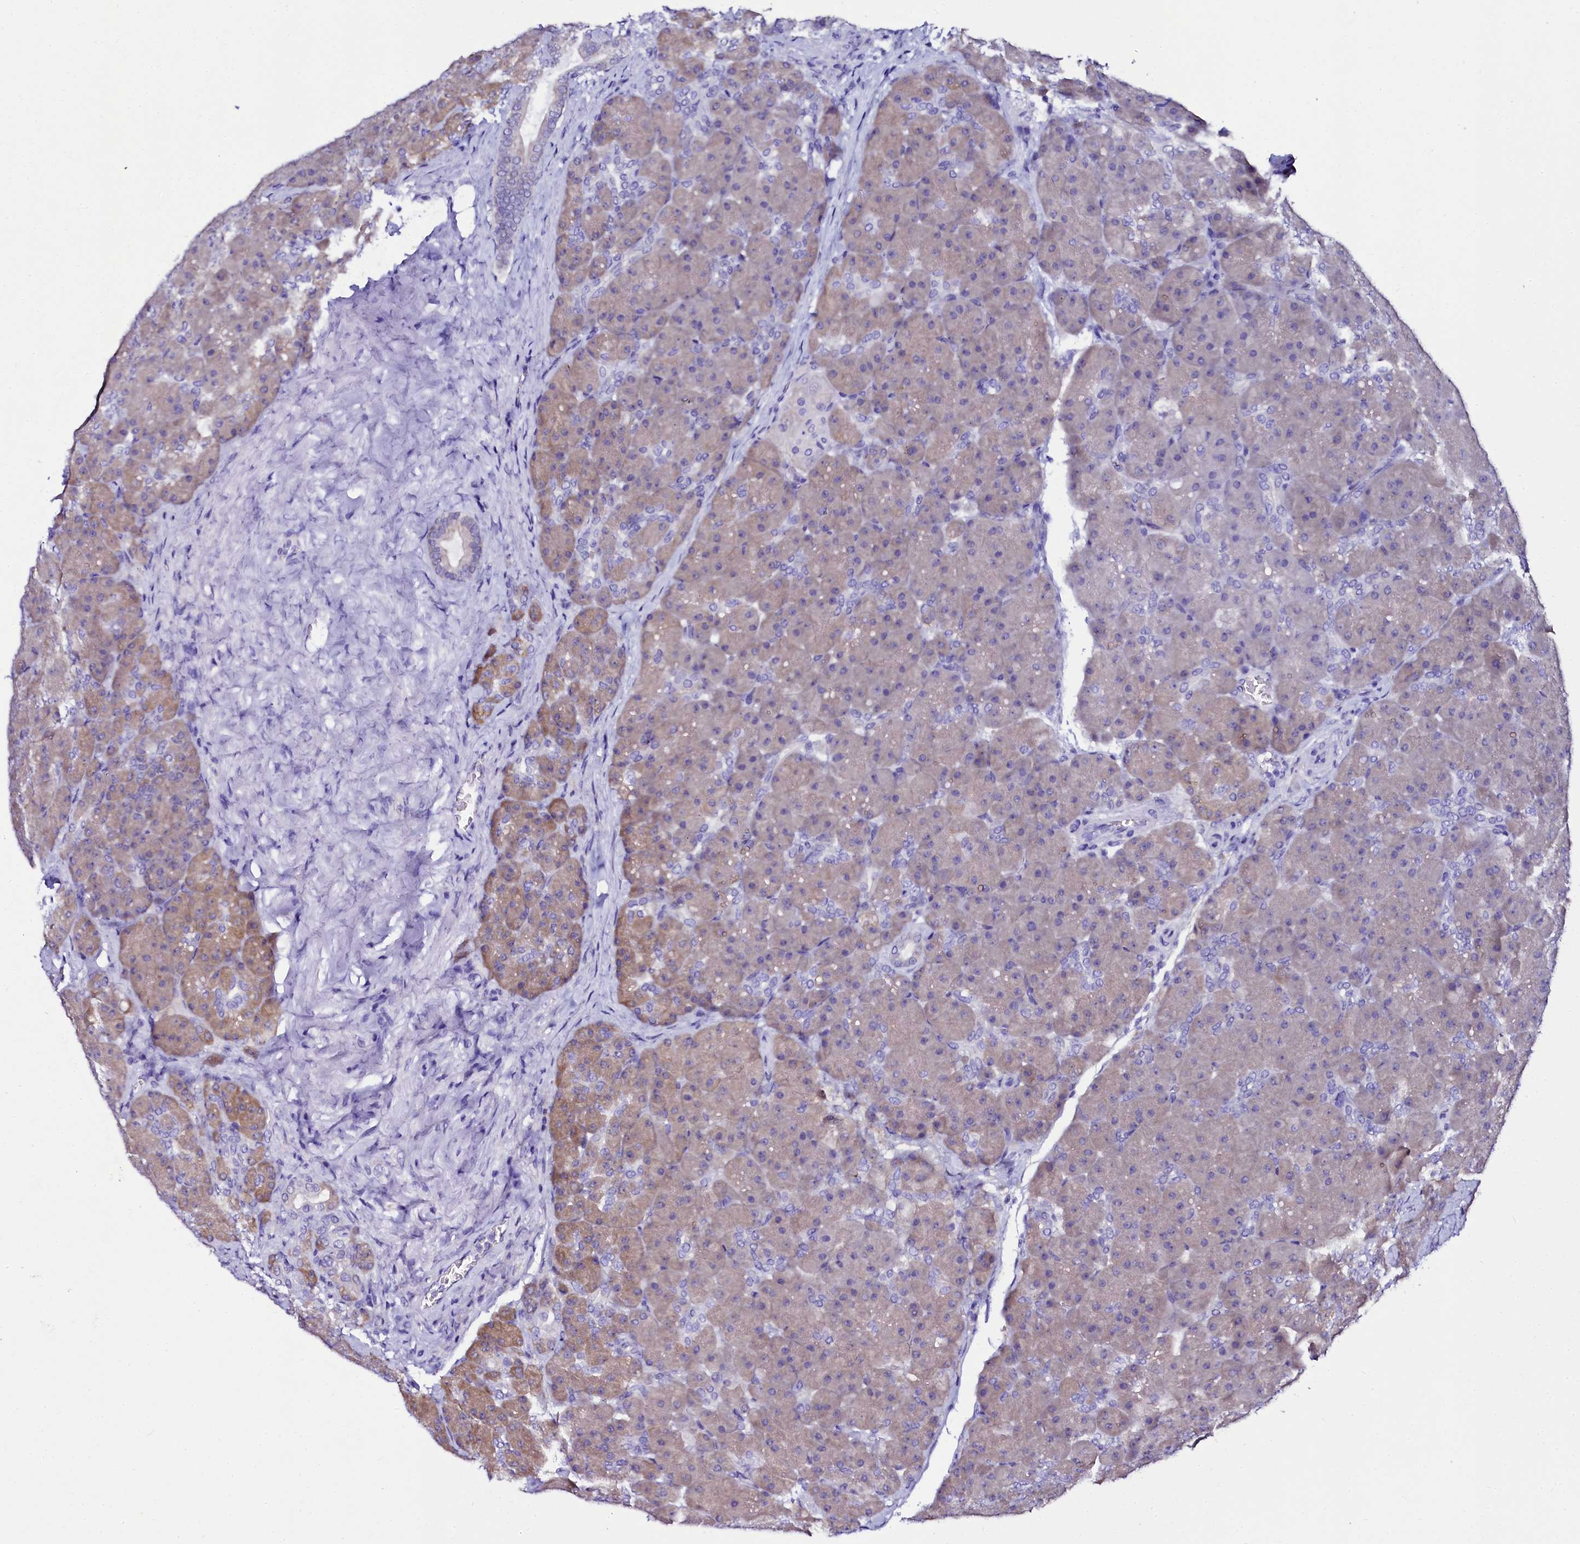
{"staining": {"intensity": "moderate", "quantity": "25%-75%", "location": "cytoplasmic/membranous"}, "tissue": "pancreas", "cell_type": "Exocrine glandular cells", "image_type": "normal", "snomed": [{"axis": "morphology", "description": "Normal tissue, NOS"}, {"axis": "topography", "description": "Pancreas"}], "caption": "High-power microscopy captured an immunohistochemistry (IHC) histopathology image of unremarkable pancreas, revealing moderate cytoplasmic/membranous expression in about 25%-75% of exocrine glandular cells.", "gene": "SORD", "patient": {"sex": "male", "age": 66}}